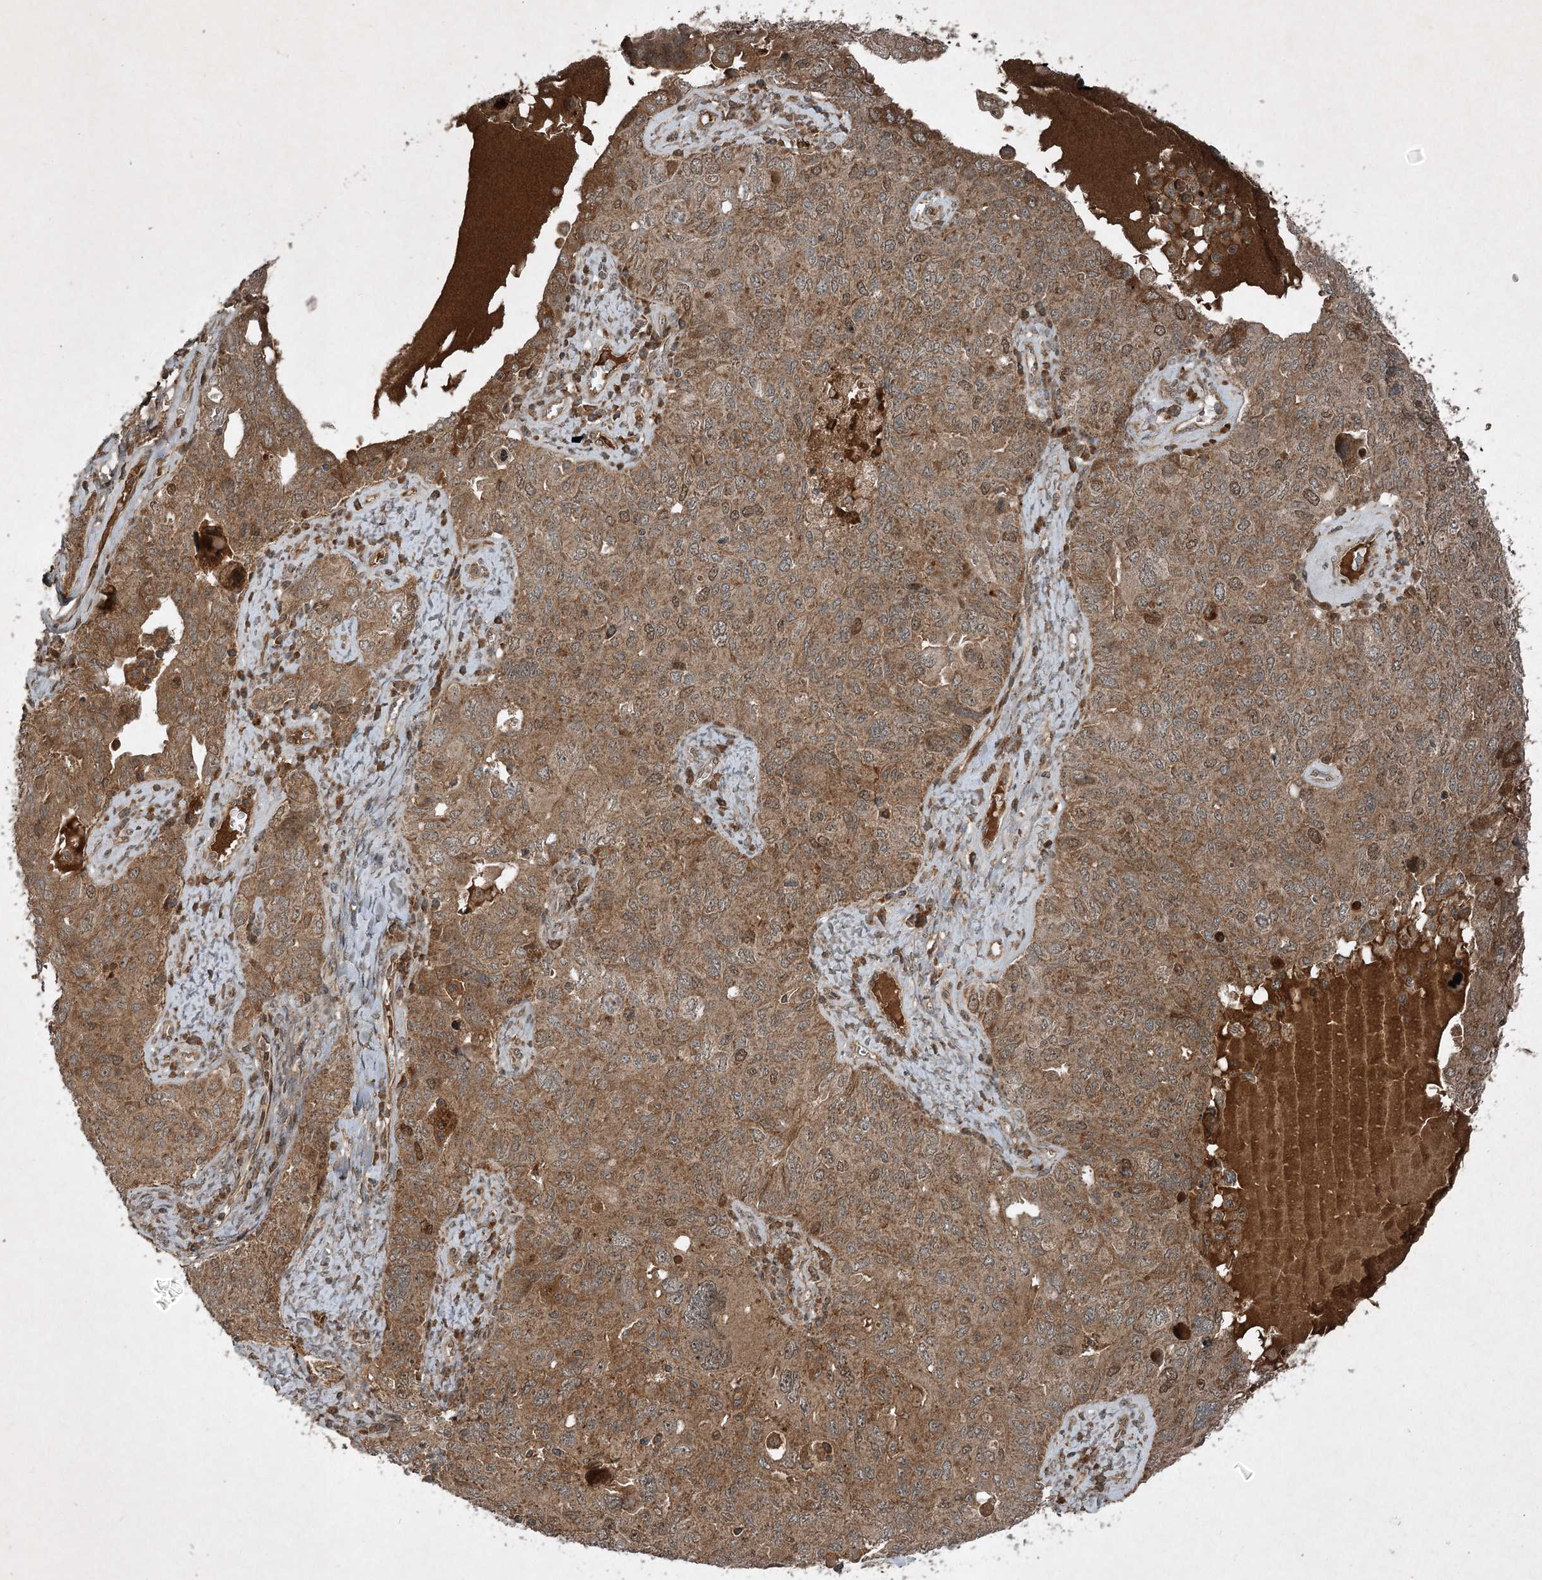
{"staining": {"intensity": "moderate", "quantity": ">75%", "location": "cytoplasmic/membranous,nuclear"}, "tissue": "ovarian cancer", "cell_type": "Tumor cells", "image_type": "cancer", "snomed": [{"axis": "morphology", "description": "Carcinoma, endometroid"}, {"axis": "topography", "description": "Ovary"}], "caption": "An immunohistochemistry histopathology image of neoplastic tissue is shown. Protein staining in brown labels moderate cytoplasmic/membranous and nuclear positivity in ovarian cancer (endometroid carcinoma) within tumor cells.", "gene": "UNC93A", "patient": {"sex": "female", "age": 62}}